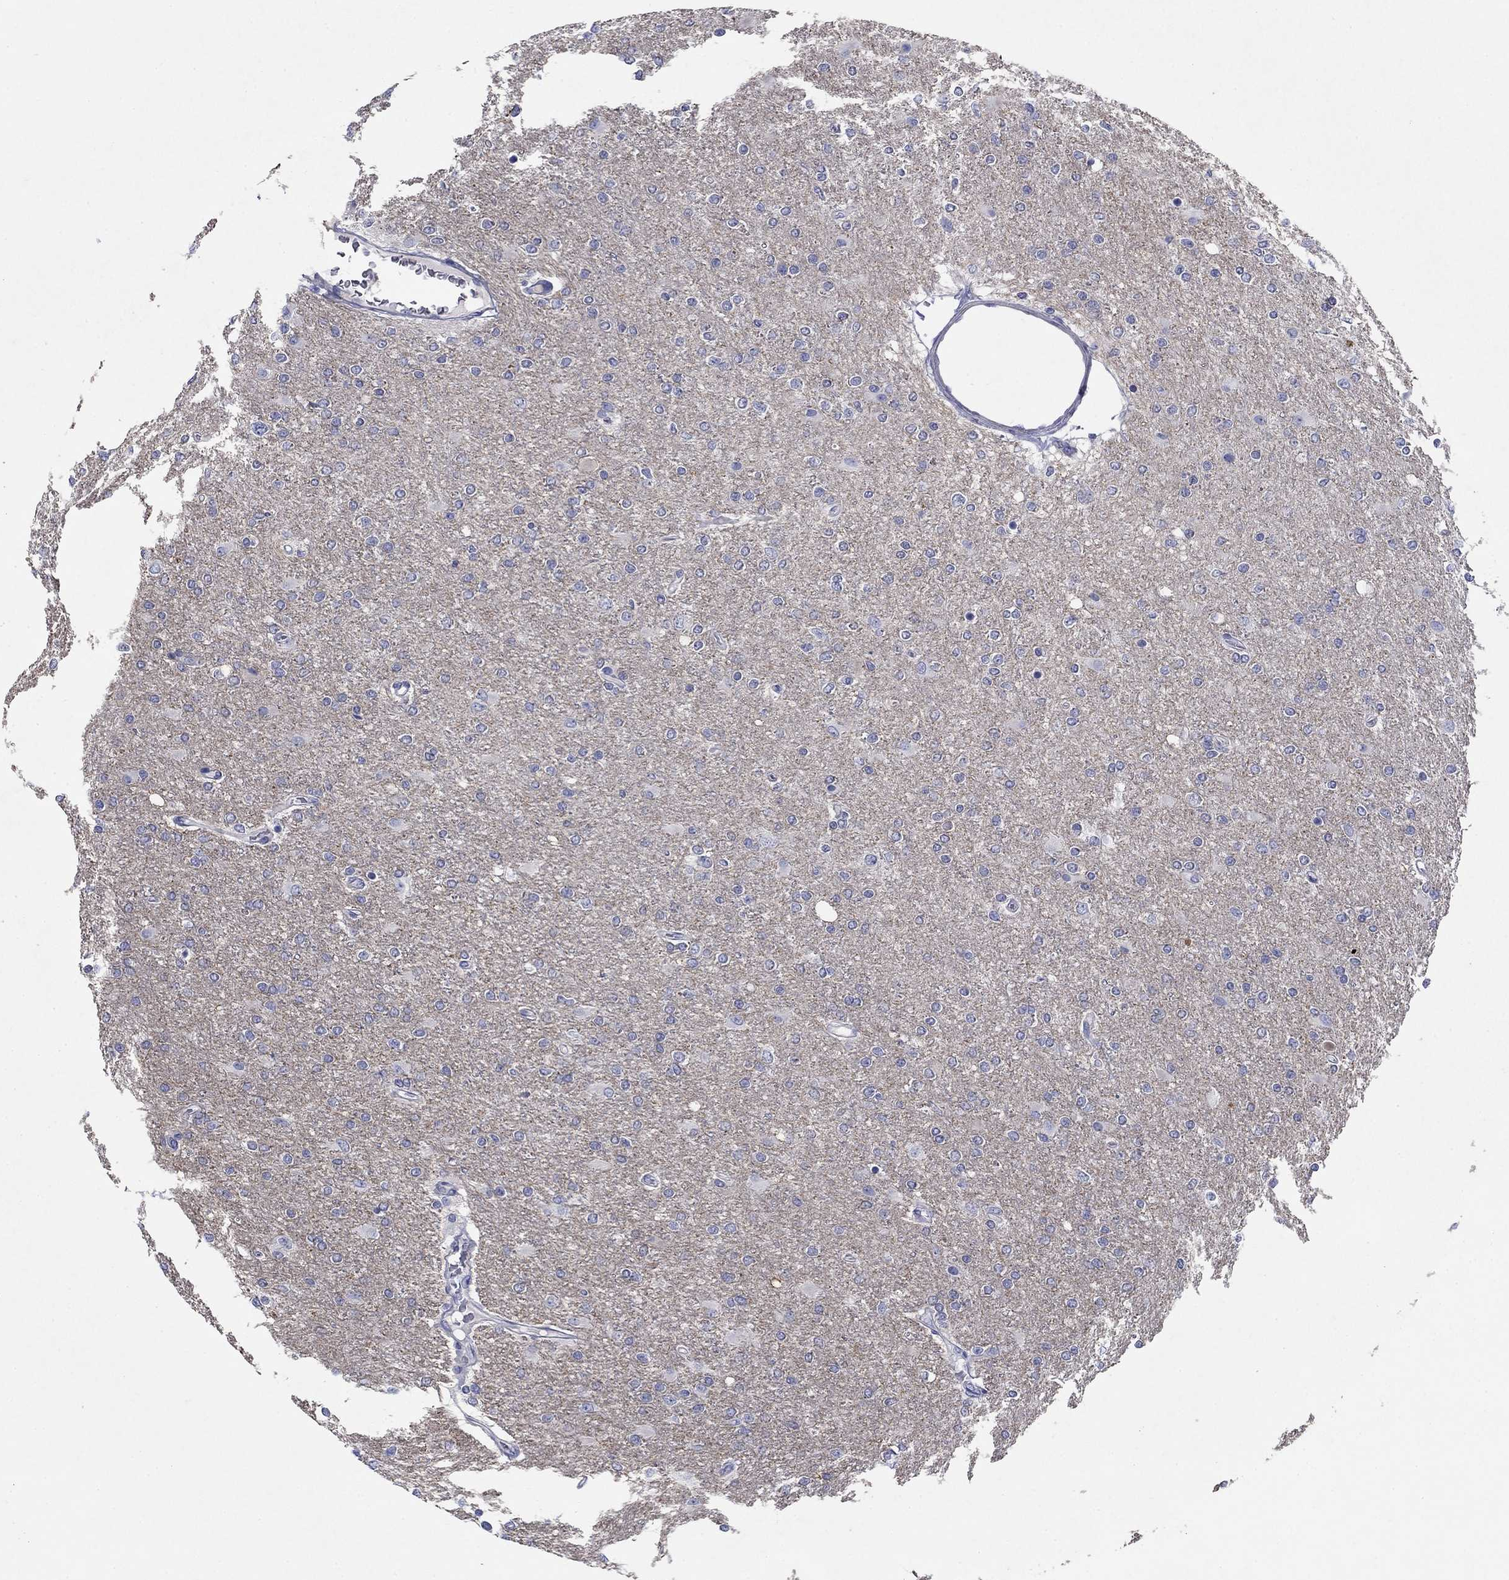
{"staining": {"intensity": "negative", "quantity": "none", "location": "none"}, "tissue": "glioma", "cell_type": "Tumor cells", "image_type": "cancer", "snomed": [{"axis": "morphology", "description": "Glioma, malignant, High grade"}, {"axis": "topography", "description": "Cerebral cortex"}], "caption": "The histopathology image displays no staining of tumor cells in malignant glioma (high-grade).", "gene": "PRKCG", "patient": {"sex": "male", "age": 70}}